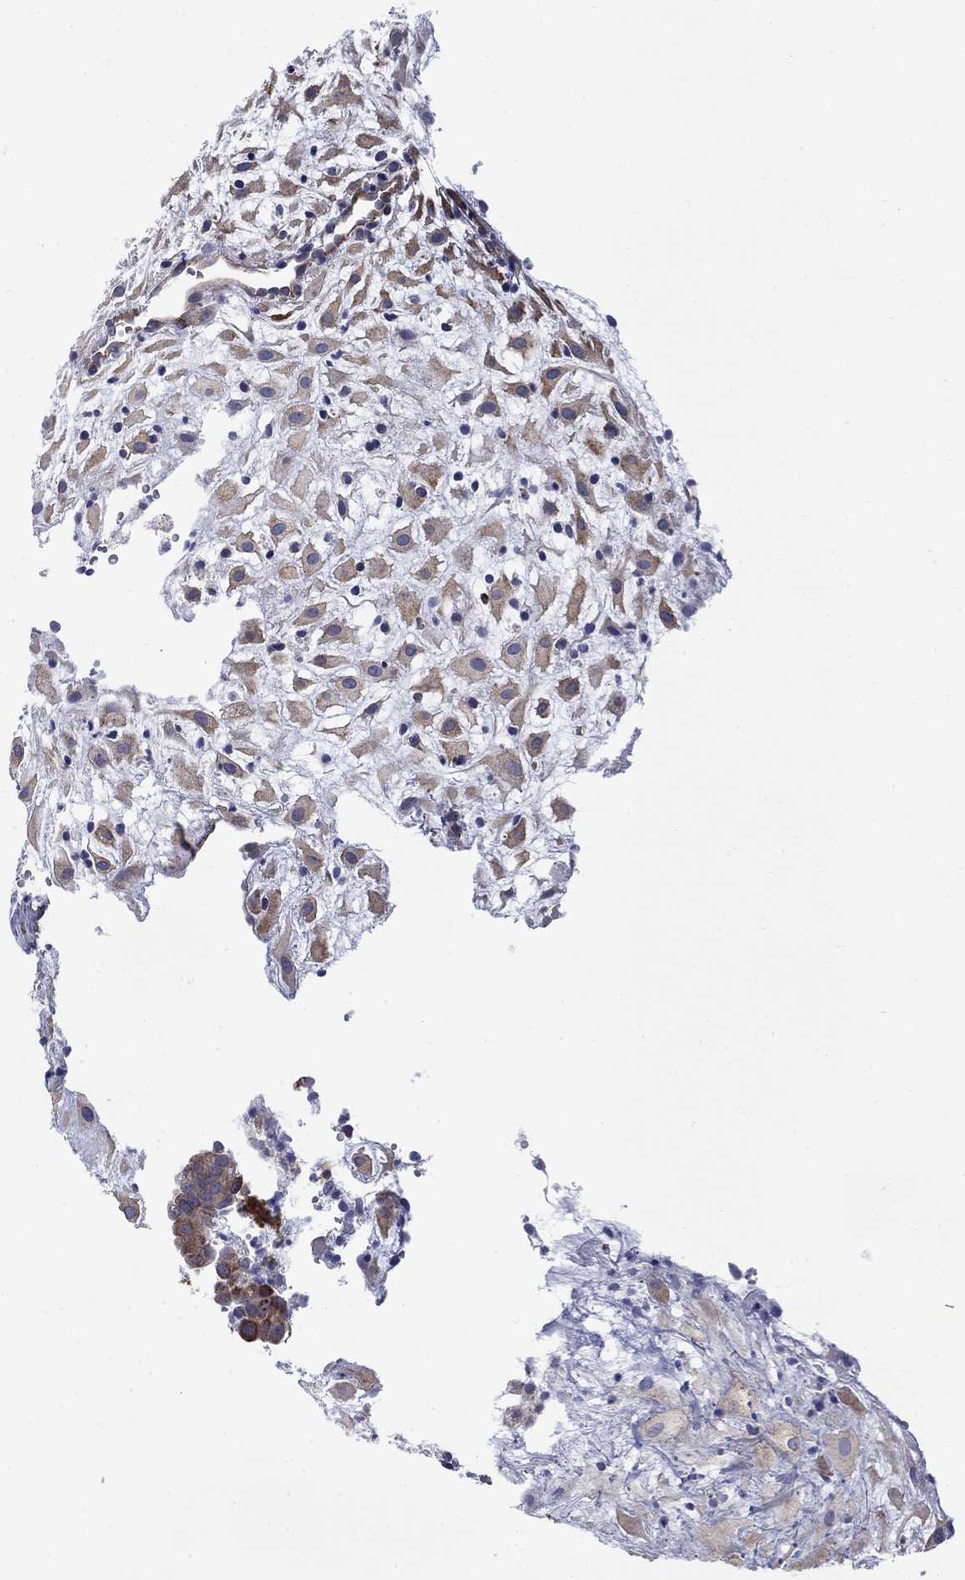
{"staining": {"intensity": "weak", "quantity": ">75%", "location": "cytoplasmic/membranous"}, "tissue": "placenta", "cell_type": "Decidual cells", "image_type": "normal", "snomed": [{"axis": "morphology", "description": "Normal tissue, NOS"}, {"axis": "topography", "description": "Placenta"}], "caption": "Immunohistochemistry (IHC) image of benign placenta: placenta stained using immunohistochemistry (IHC) reveals low levels of weak protein expression localized specifically in the cytoplasmic/membranous of decidual cells, appearing as a cytoplasmic/membranous brown color.", "gene": "FXR1", "patient": {"sex": "female", "age": 24}}